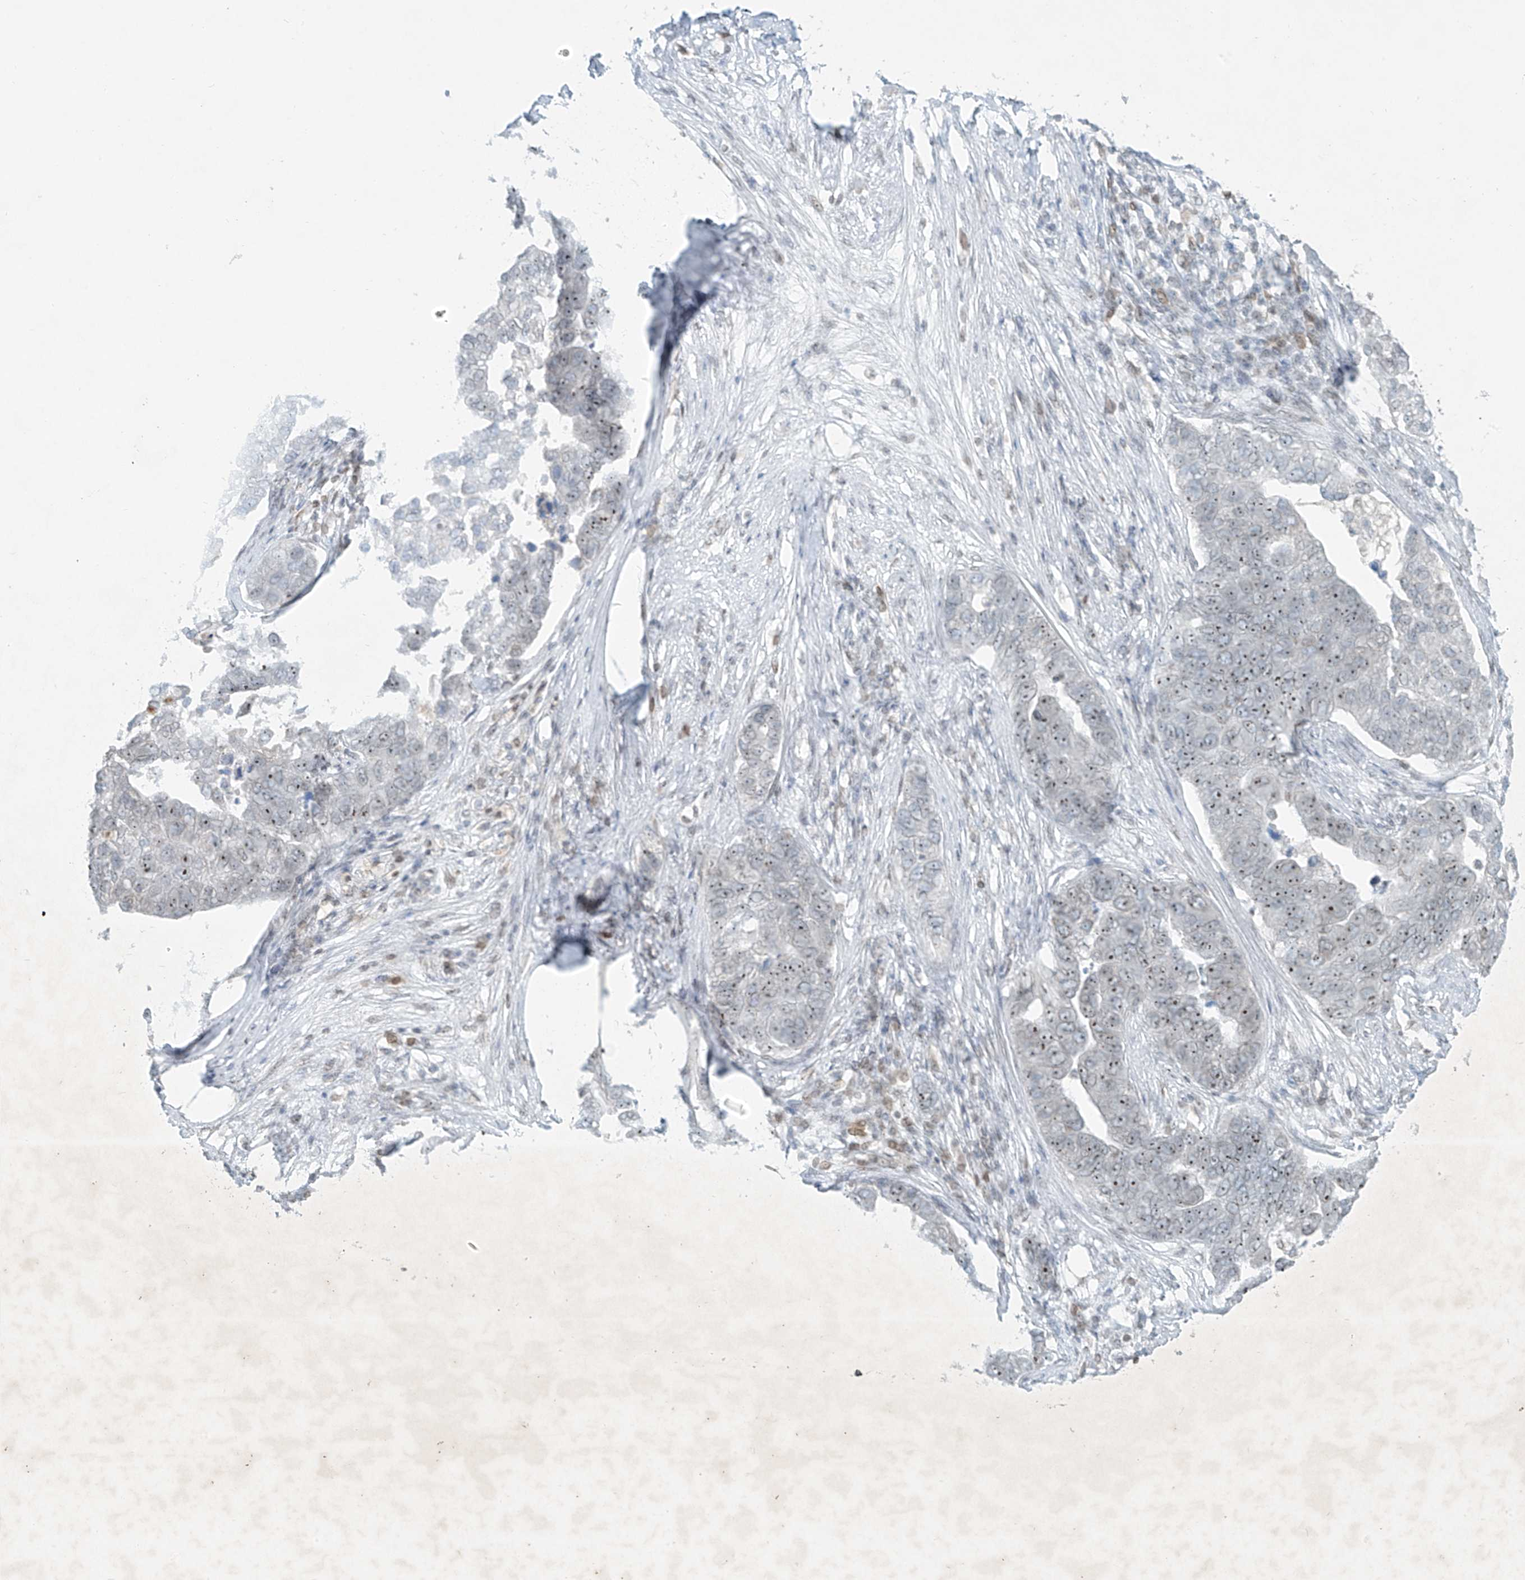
{"staining": {"intensity": "moderate", "quantity": "25%-75%", "location": "nuclear"}, "tissue": "pancreatic cancer", "cell_type": "Tumor cells", "image_type": "cancer", "snomed": [{"axis": "morphology", "description": "Adenocarcinoma, NOS"}, {"axis": "topography", "description": "Pancreas"}], "caption": "Human pancreatic cancer (adenocarcinoma) stained for a protein (brown) displays moderate nuclear positive positivity in approximately 25%-75% of tumor cells.", "gene": "SAMD15", "patient": {"sex": "female", "age": 61}}